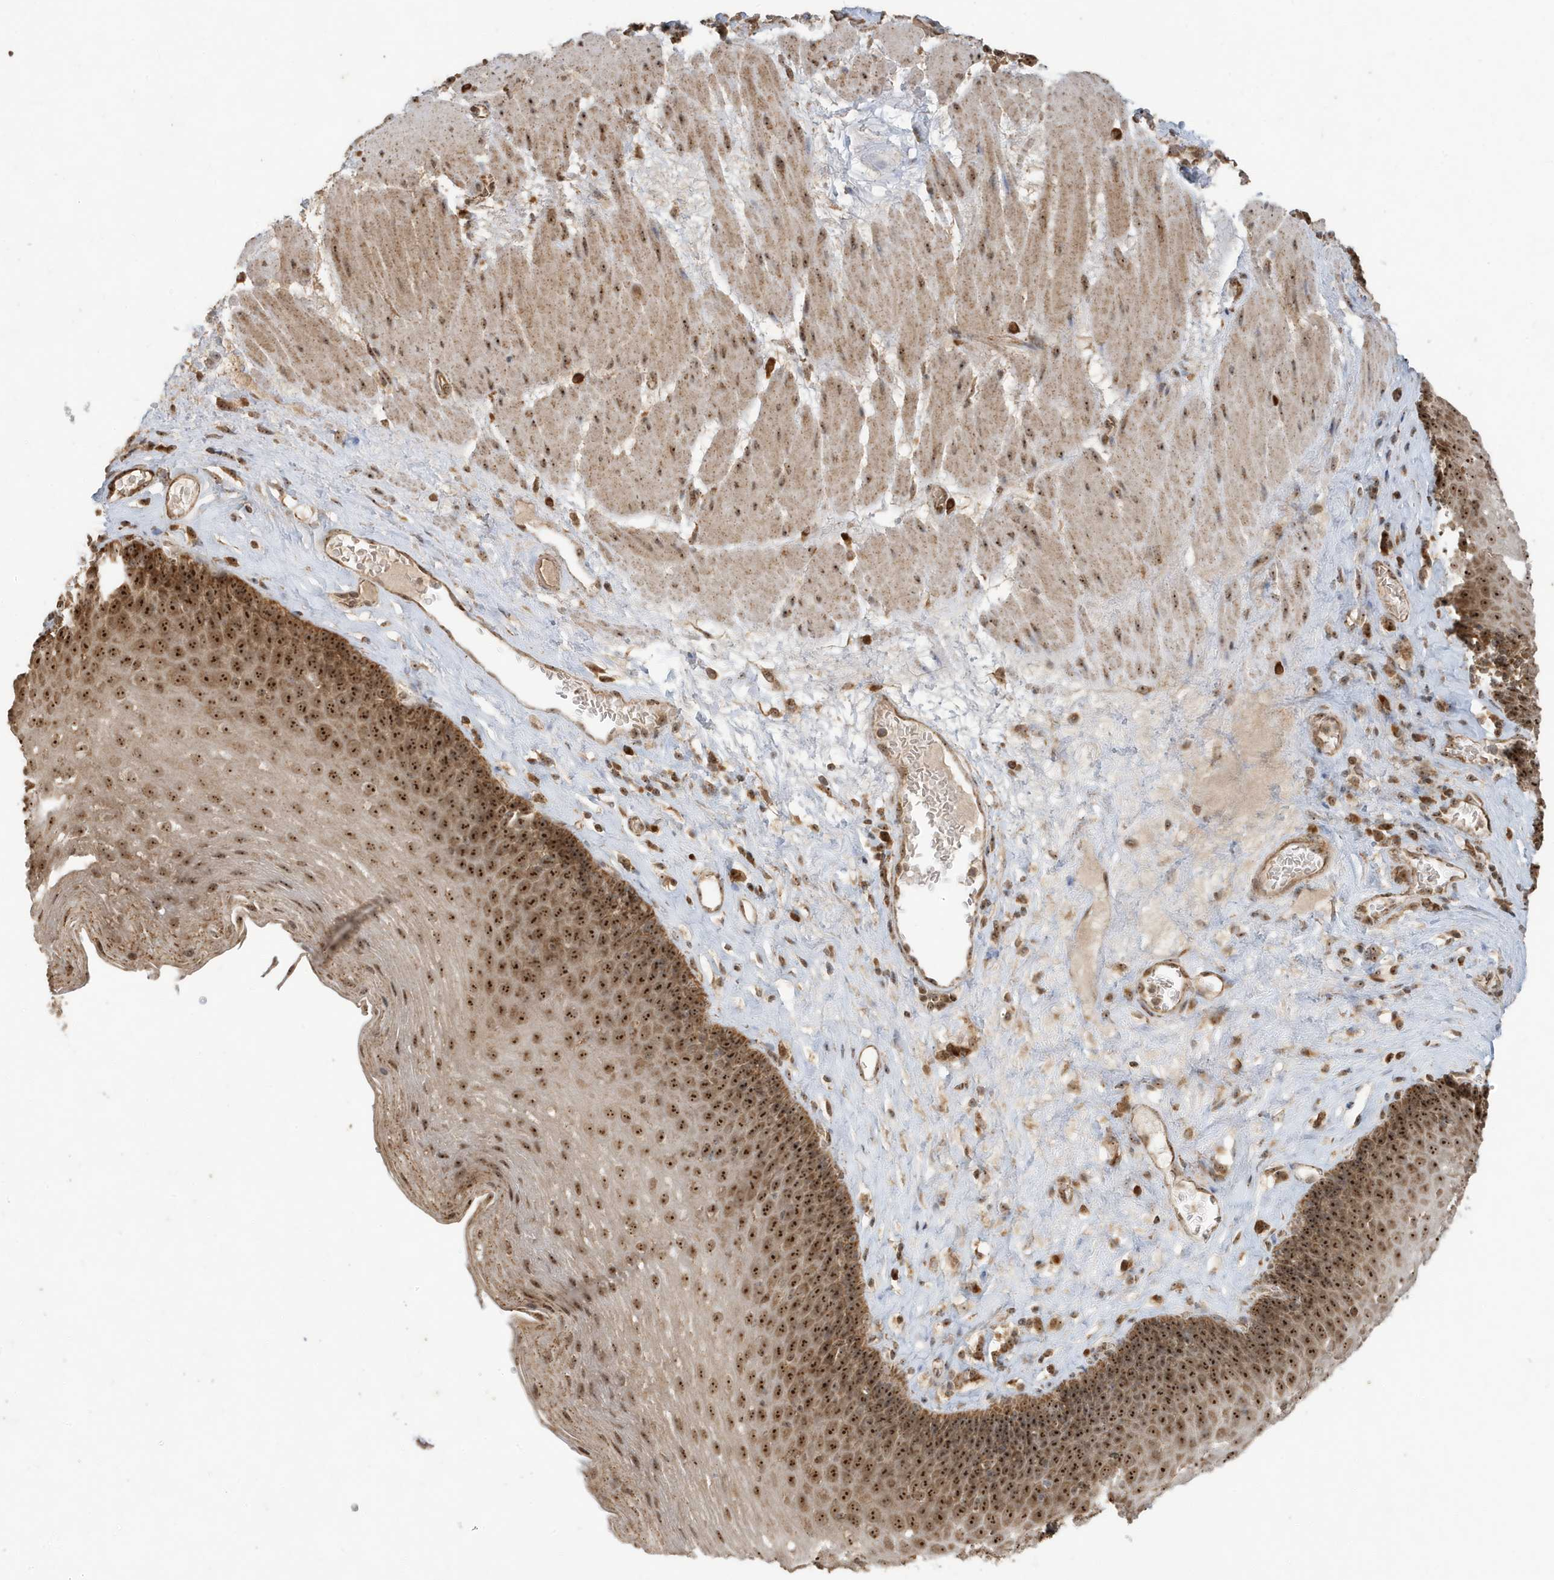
{"staining": {"intensity": "strong", "quantity": ">75%", "location": "cytoplasmic/membranous,nuclear"}, "tissue": "esophagus", "cell_type": "Squamous epithelial cells", "image_type": "normal", "snomed": [{"axis": "morphology", "description": "Normal tissue, NOS"}, {"axis": "topography", "description": "Esophagus"}], "caption": "A photomicrograph of esophagus stained for a protein displays strong cytoplasmic/membranous,nuclear brown staining in squamous epithelial cells.", "gene": "ABCB9", "patient": {"sex": "female", "age": 66}}